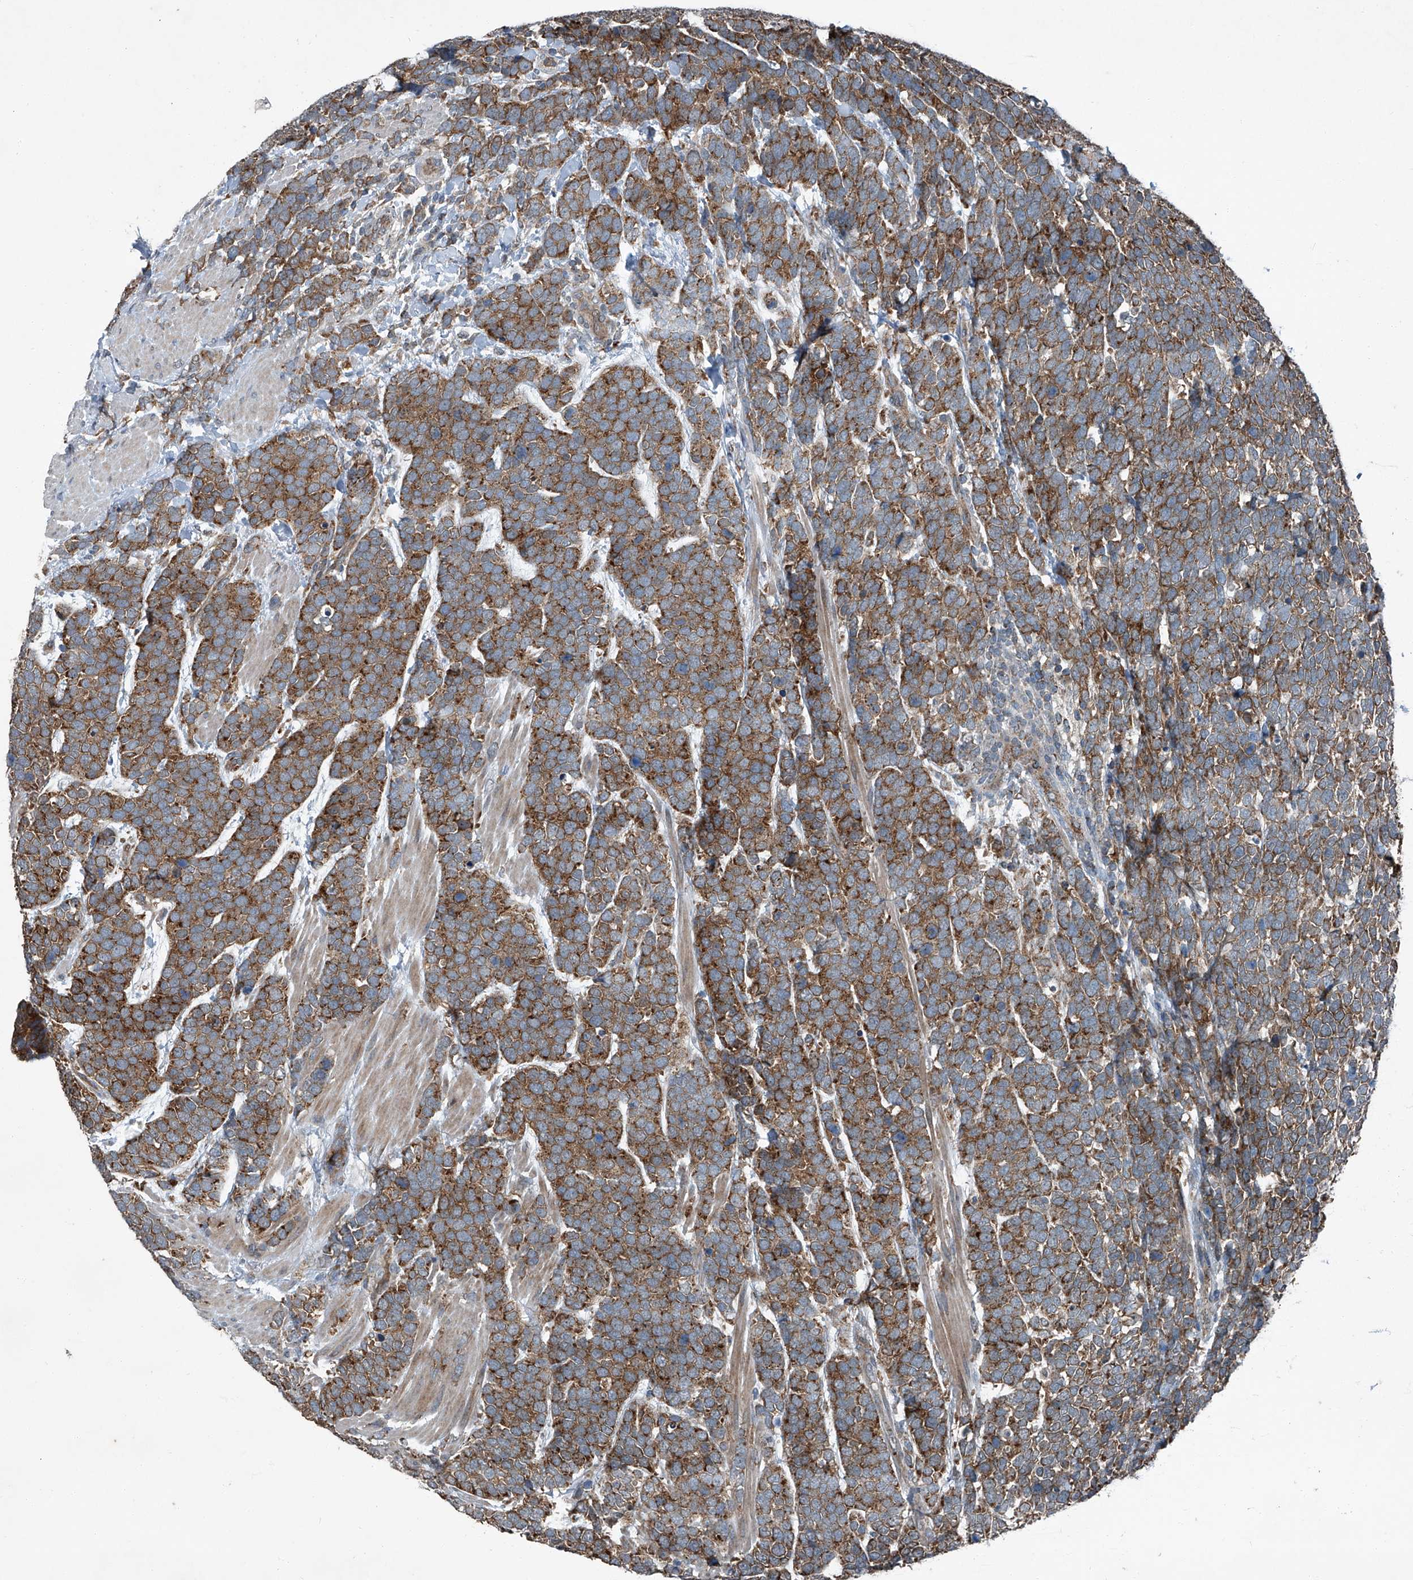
{"staining": {"intensity": "strong", "quantity": ">75%", "location": "cytoplasmic/membranous"}, "tissue": "urothelial cancer", "cell_type": "Tumor cells", "image_type": "cancer", "snomed": [{"axis": "morphology", "description": "Urothelial carcinoma, High grade"}, {"axis": "topography", "description": "Urinary bladder"}], "caption": "Tumor cells exhibit high levels of strong cytoplasmic/membranous staining in approximately >75% of cells in human high-grade urothelial carcinoma. (DAB (3,3'-diaminobenzidine) IHC with brightfield microscopy, high magnification).", "gene": "SENP2", "patient": {"sex": "female", "age": 82}}